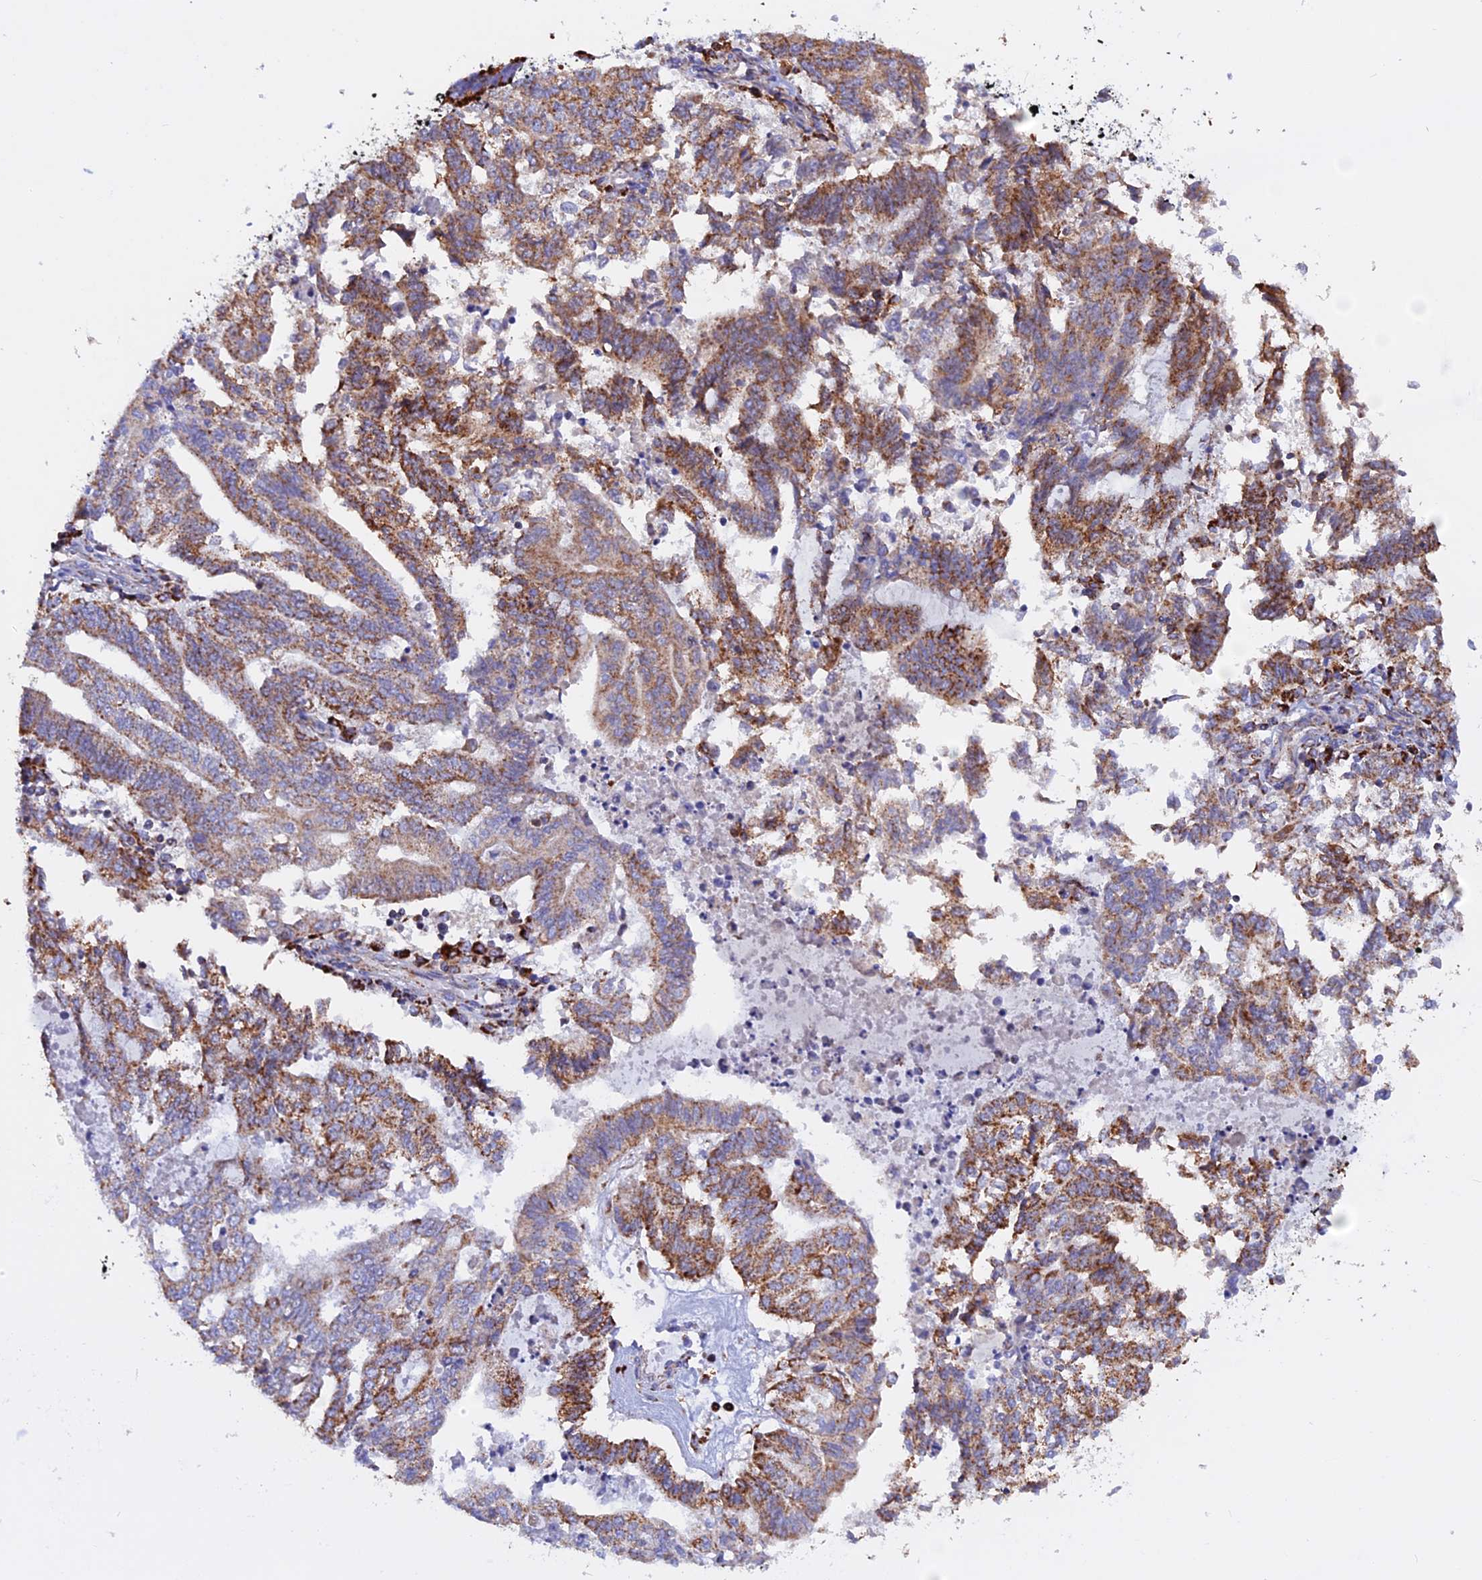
{"staining": {"intensity": "moderate", "quantity": ">75%", "location": "cytoplasmic/membranous"}, "tissue": "endometrial cancer", "cell_type": "Tumor cells", "image_type": "cancer", "snomed": [{"axis": "morphology", "description": "Adenocarcinoma, NOS"}, {"axis": "topography", "description": "Endometrium"}], "caption": "Immunohistochemical staining of endometrial adenocarcinoma reveals moderate cytoplasmic/membranous protein positivity in about >75% of tumor cells. (DAB IHC, brown staining for protein, blue staining for nuclei).", "gene": "GCDH", "patient": {"sex": "female", "age": 79}}